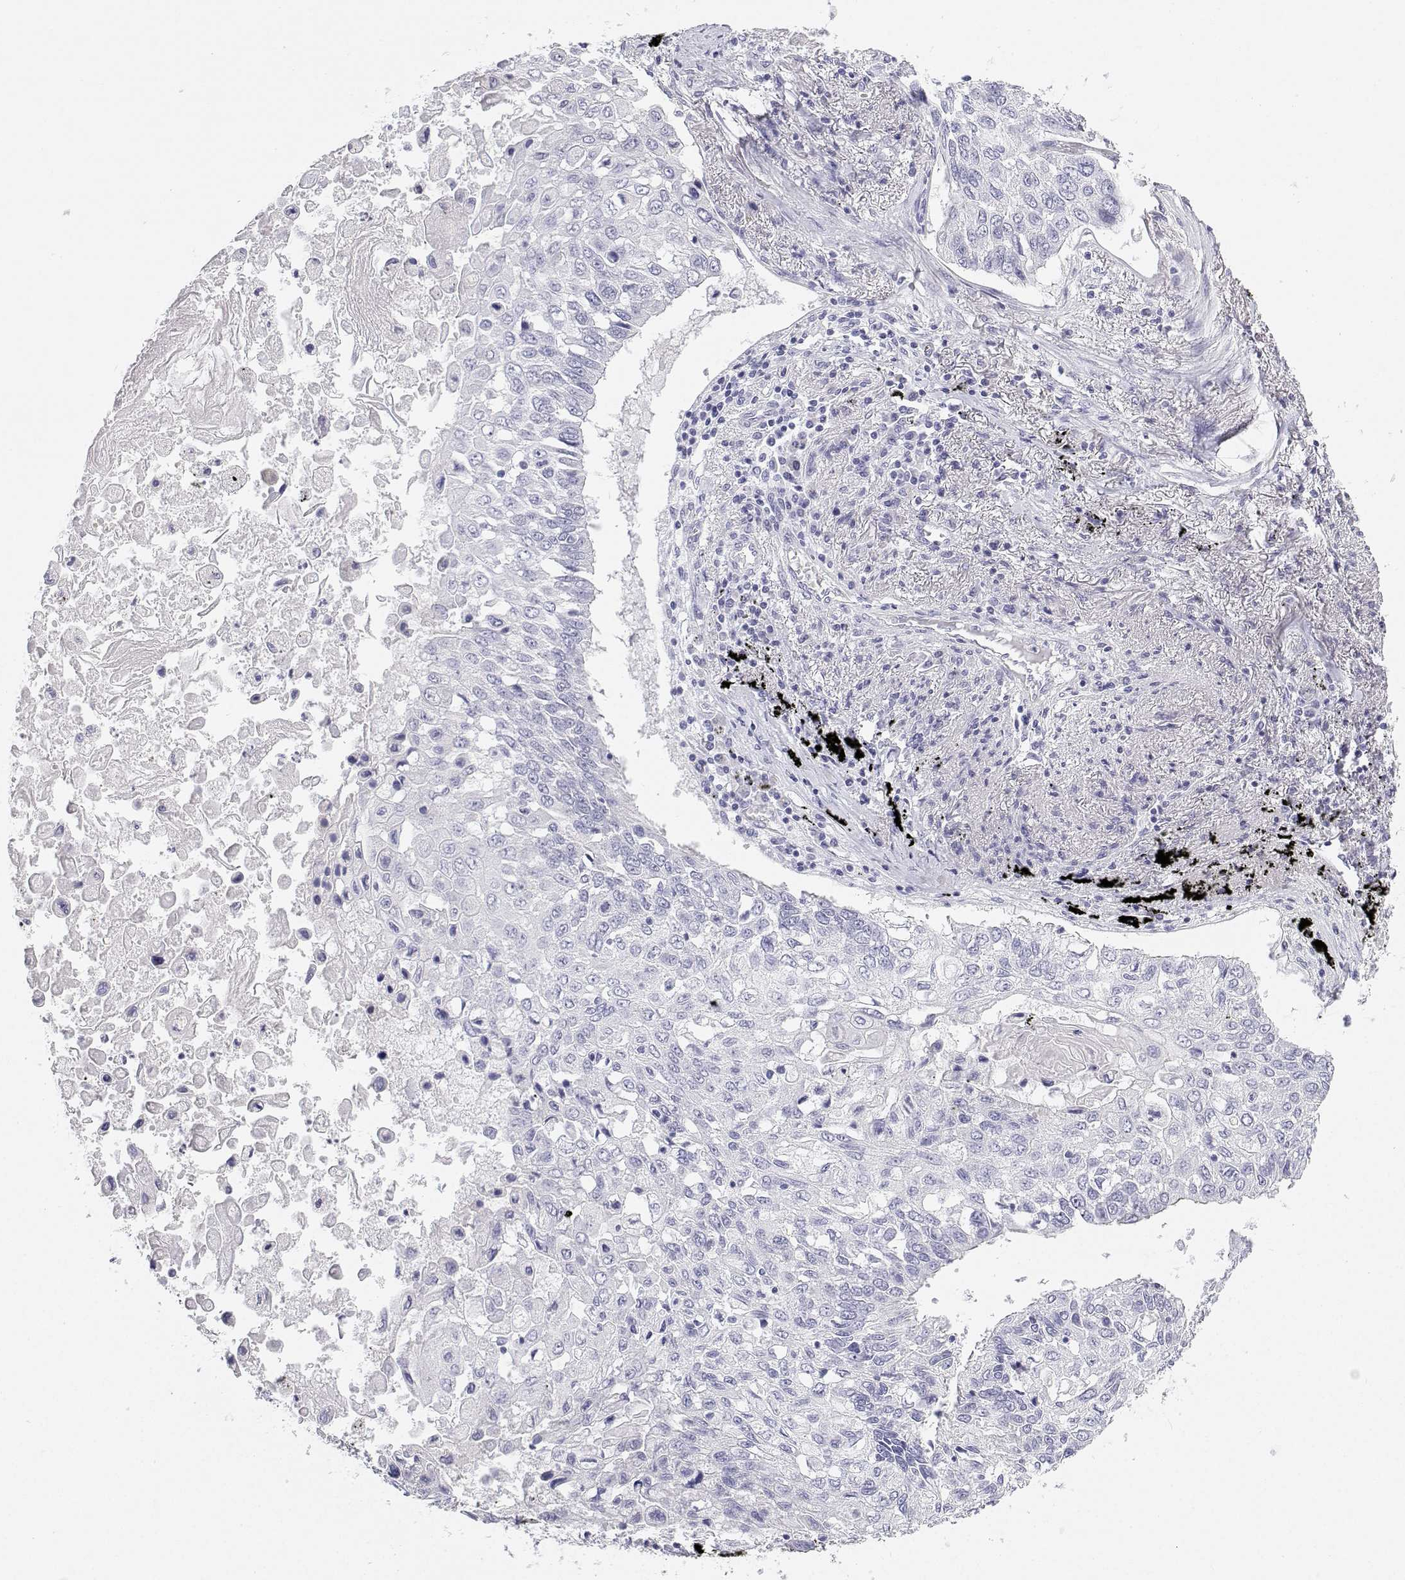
{"staining": {"intensity": "negative", "quantity": "none", "location": "none"}, "tissue": "lung cancer", "cell_type": "Tumor cells", "image_type": "cancer", "snomed": [{"axis": "morphology", "description": "Squamous cell carcinoma, NOS"}, {"axis": "topography", "description": "Lung"}], "caption": "High magnification brightfield microscopy of lung cancer stained with DAB (brown) and counterstained with hematoxylin (blue): tumor cells show no significant expression.", "gene": "BHMT", "patient": {"sex": "male", "age": 75}}